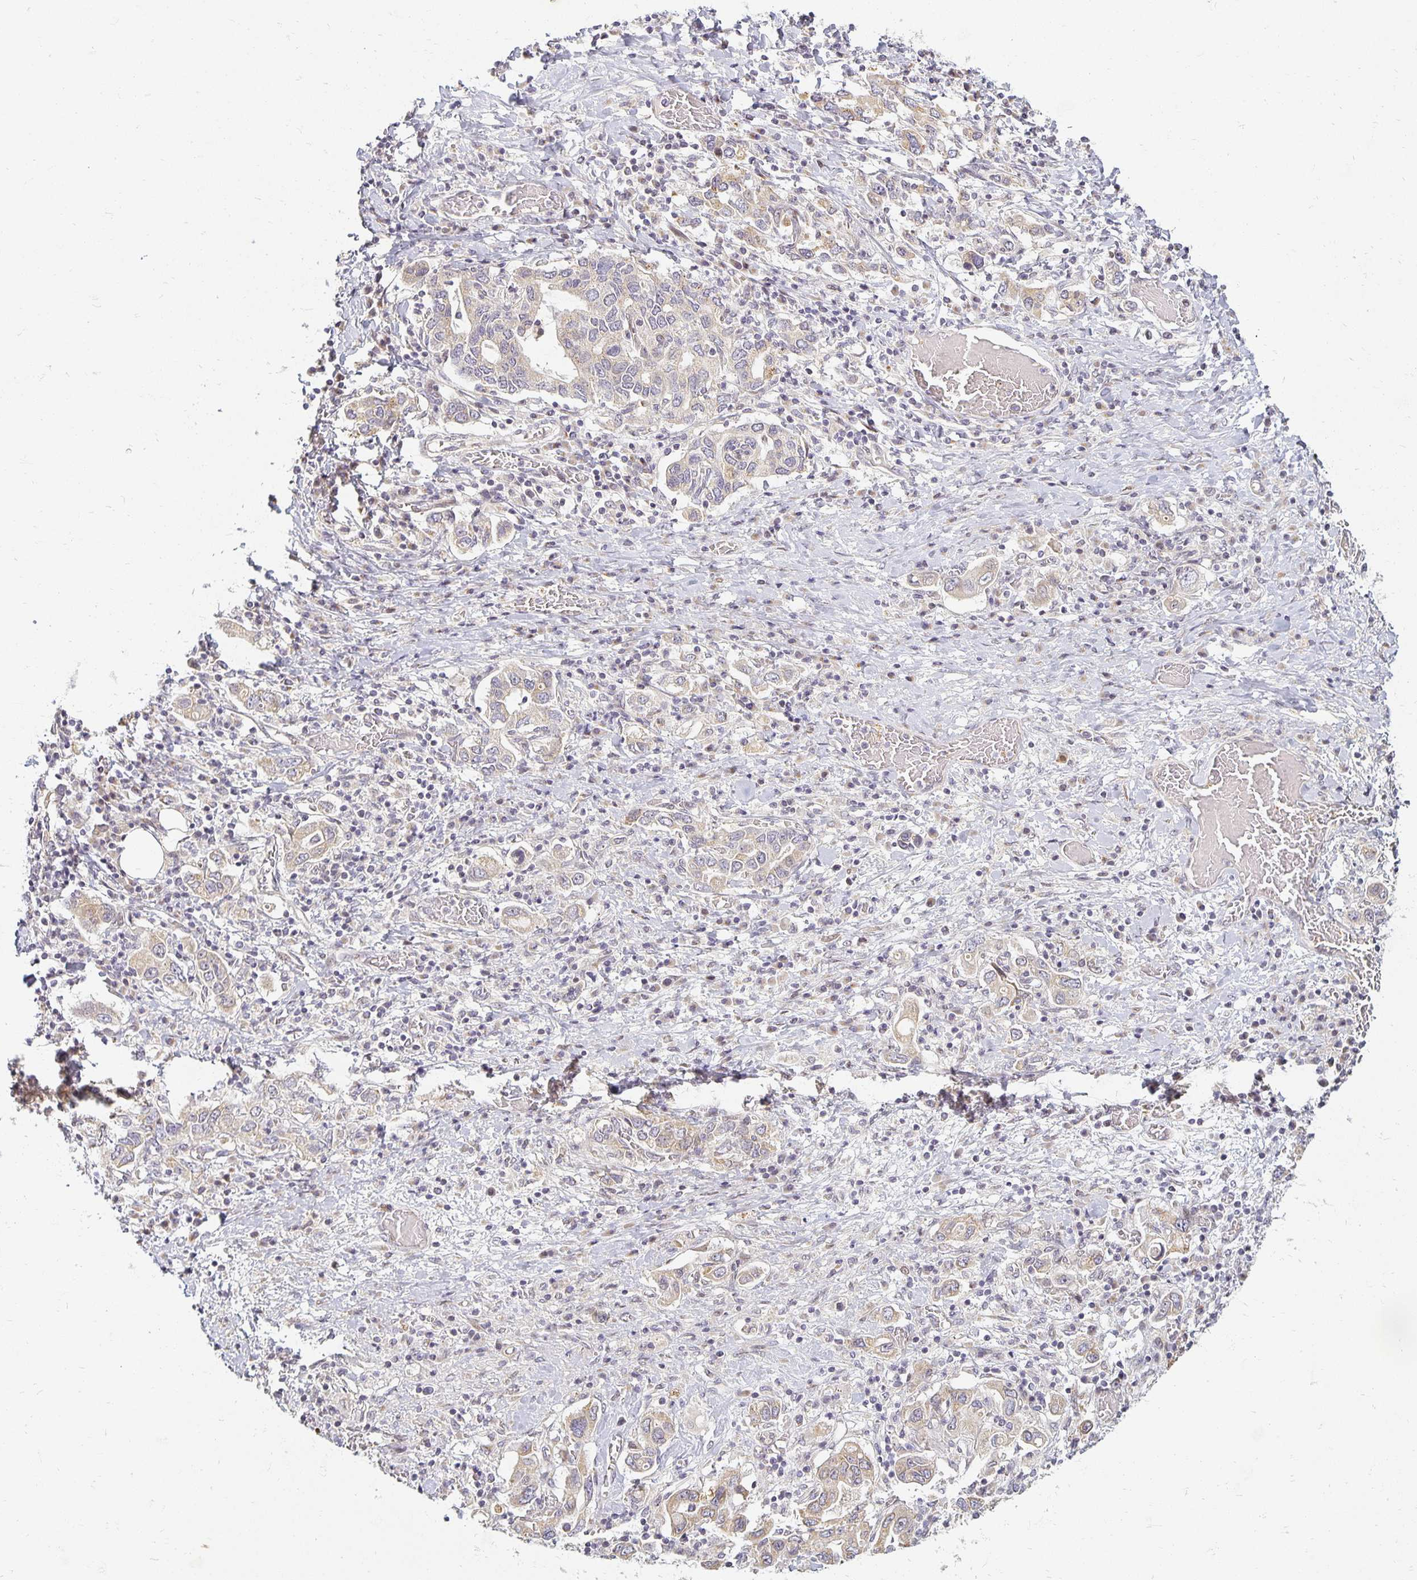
{"staining": {"intensity": "weak", "quantity": "<25%", "location": "cytoplasmic/membranous"}, "tissue": "stomach cancer", "cell_type": "Tumor cells", "image_type": "cancer", "snomed": [{"axis": "morphology", "description": "Adenocarcinoma, NOS"}, {"axis": "topography", "description": "Stomach, upper"}, {"axis": "topography", "description": "Stomach"}], "caption": "A photomicrograph of adenocarcinoma (stomach) stained for a protein exhibits no brown staining in tumor cells.", "gene": "EHF", "patient": {"sex": "male", "age": 62}}